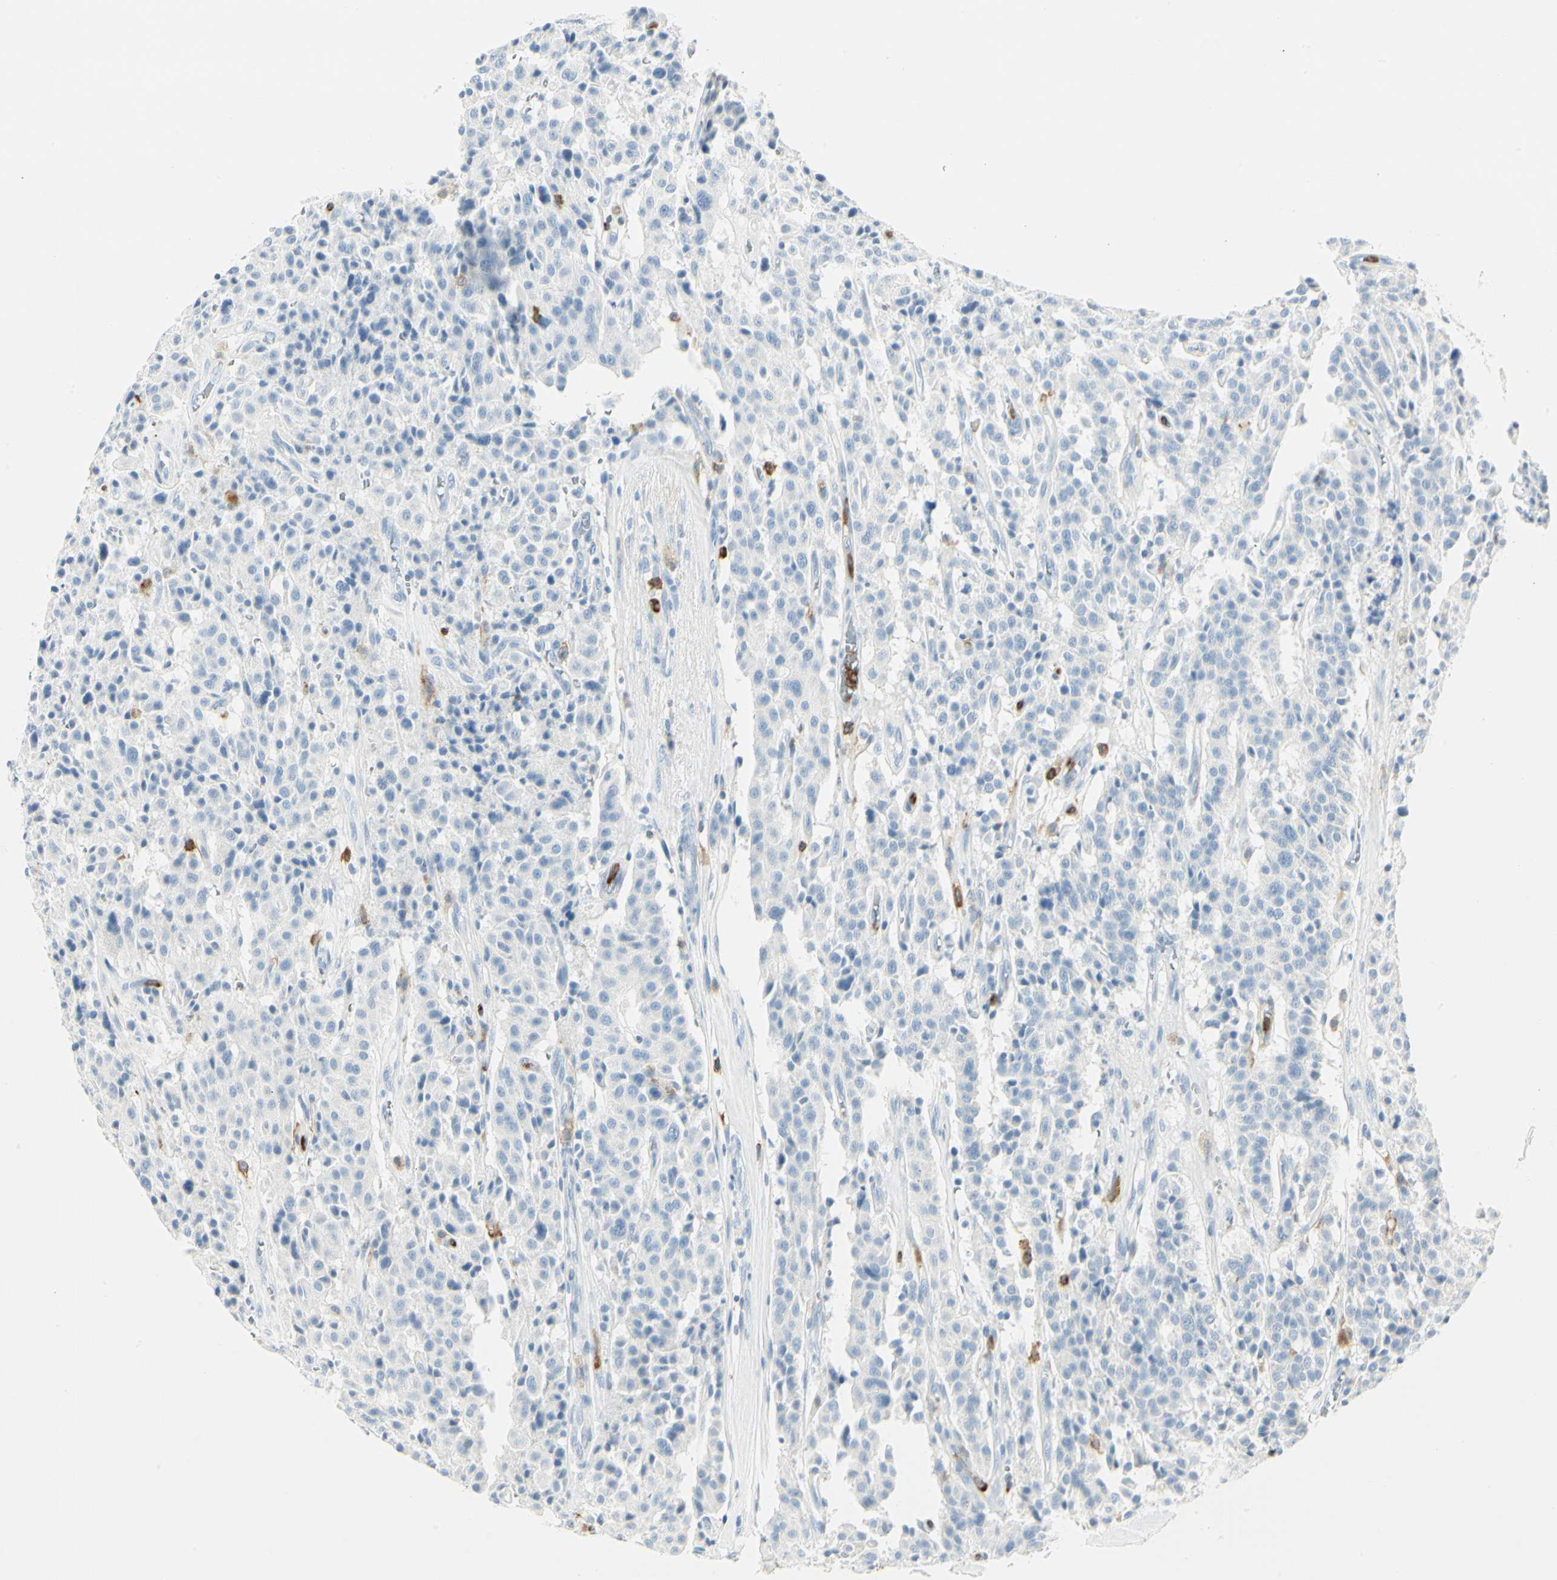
{"staining": {"intensity": "negative", "quantity": "none", "location": "none"}, "tissue": "carcinoid", "cell_type": "Tumor cells", "image_type": "cancer", "snomed": [{"axis": "morphology", "description": "Carcinoid, malignant, NOS"}, {"axis": "topography", "description": "Lung"}], "caption": "Photomicrograph shows no protein expression in tumor cells of malignant carcinoid tissue.", "gene": "ITGB2", "patient": {"sex": "male", "age": 30}}